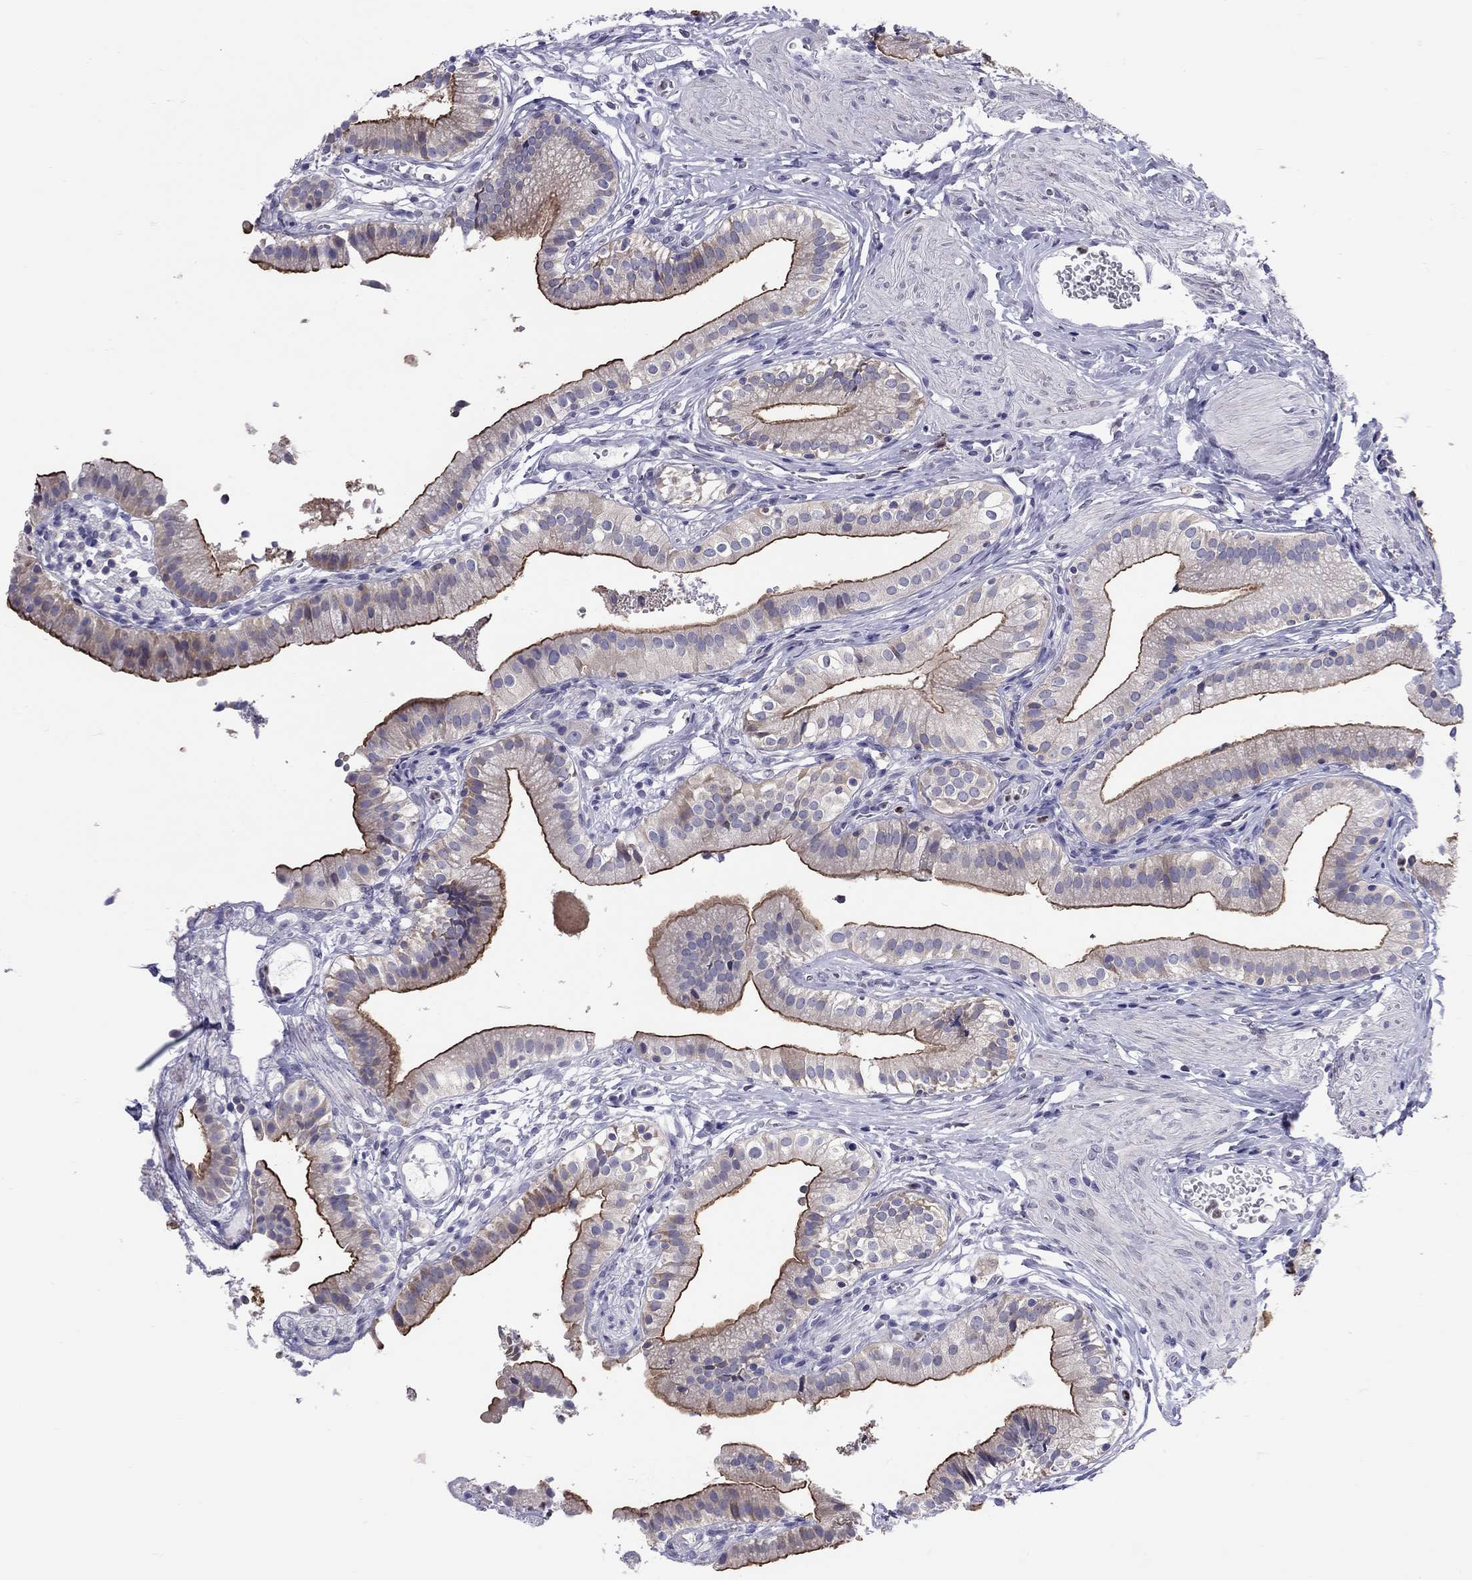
{"staining": {"intensity": "strong", "quantity": "25%-75%", "location": "cytoplasmic/membranous"}, "tissue": "gallbladder", "cell_type": "Glandular cells", "image_type": "normal", "snomed": [{"axis": "morphology", "description": "Normal tissue, NOS"}, {"axis": "topography", "description": "Gallbladder"}], "caption": "A photomicrograph of gallbladder stained for a protein exhibits strong cytoplasmic/membranous brown staining in glandular cells. (brown staining indicates protein expression, while blue staining denotes nuclei).", "gene": "SLC46A2", "patient": {"sex": "female", "age": 47}}